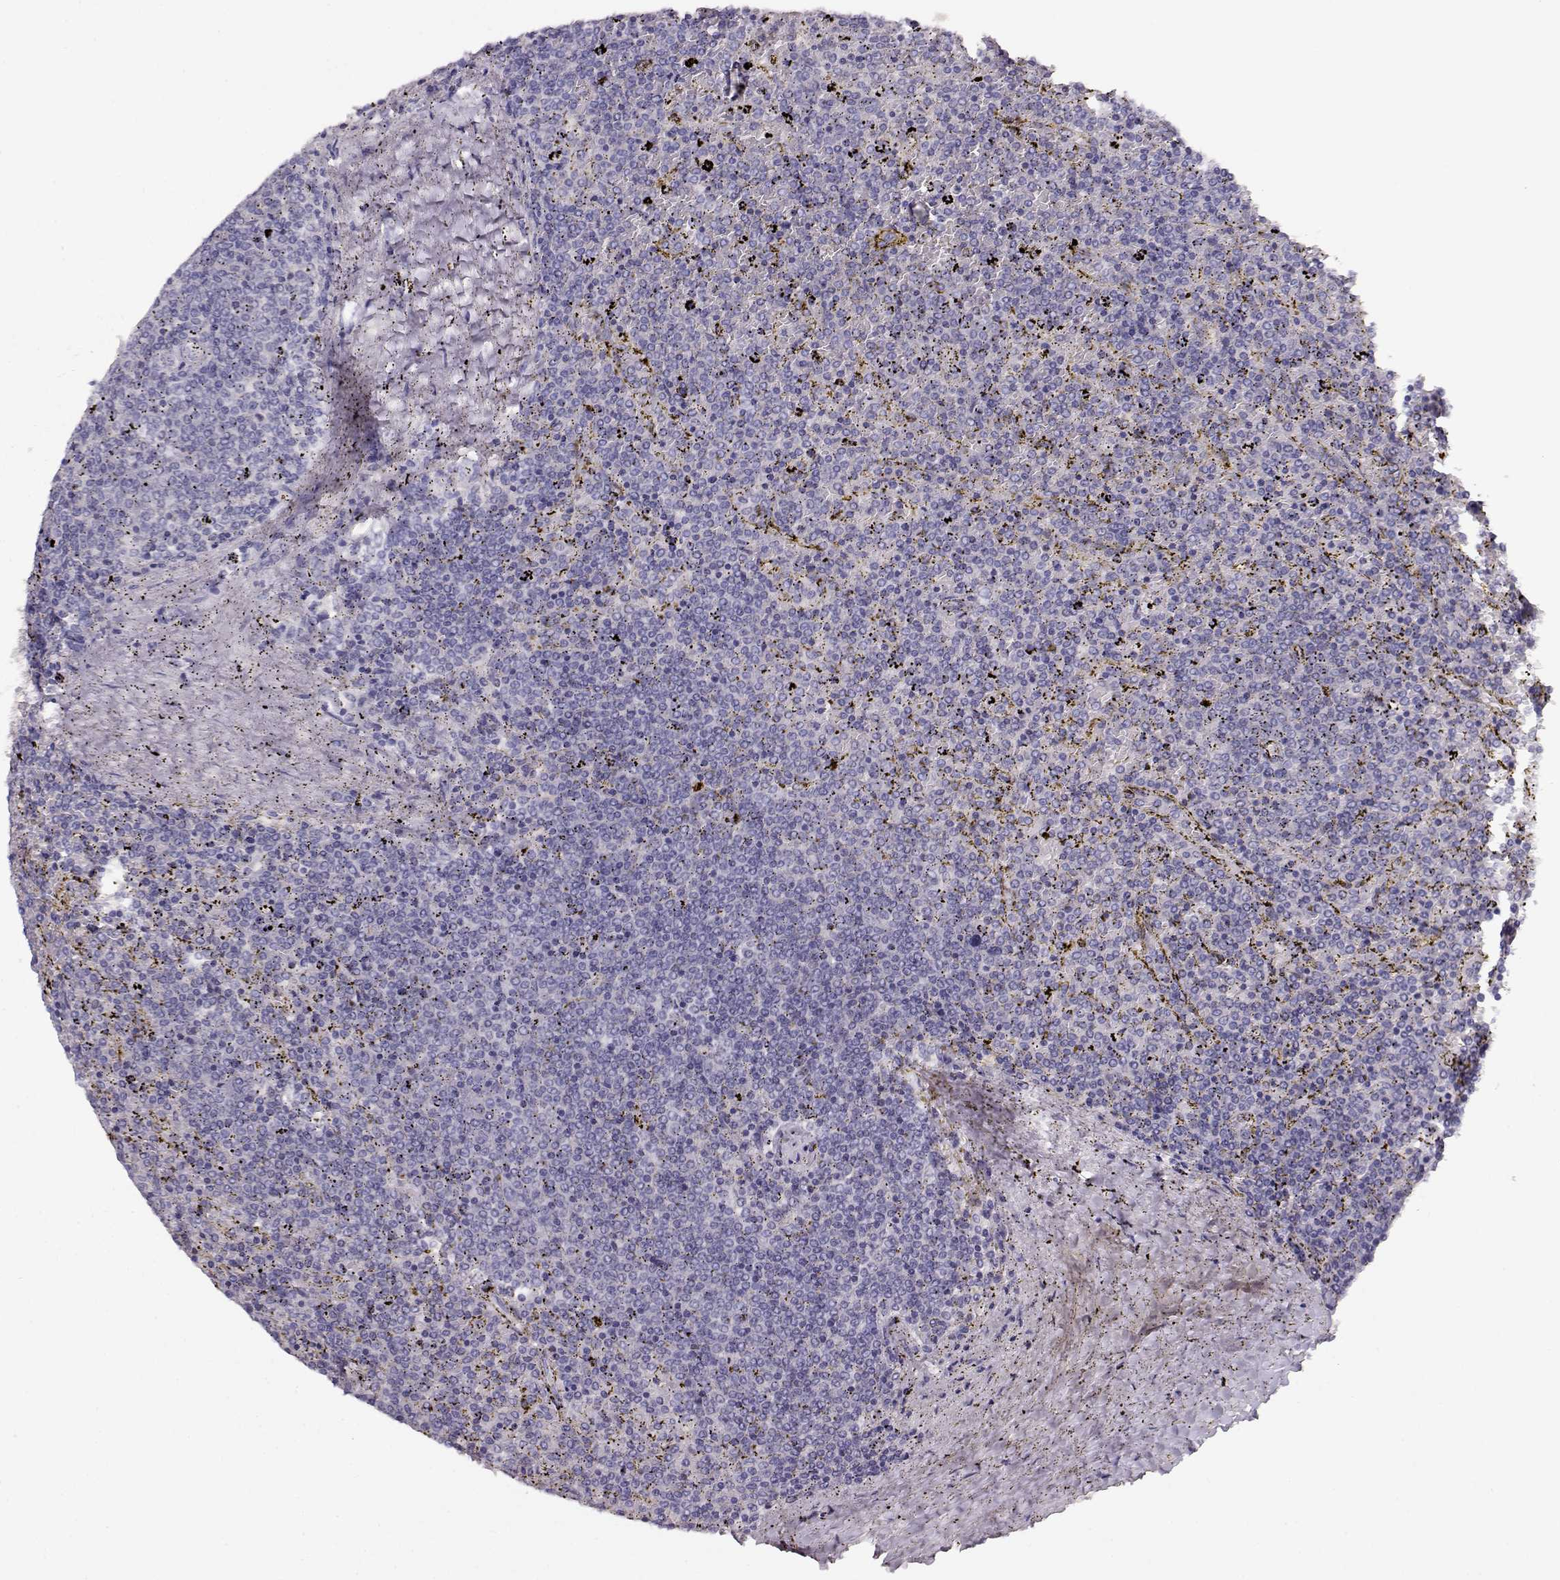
{"staining": {"intensity": "negative", "quantity": "none", "location": "none"}, "tissue": "lymphoma", "cell_type": "Tumor cells", "image_type": "cancer", "snomed": [{"axis": "morphology", "description": "Malignant lymphoma, non-Hodgkin's type, Low grade"}, {"axis": "topography", "description": "Spleen"}], "caption": "A high-resolution histopathology image shows immunohistochemistry (IHC) staining of low-grade malignant lymphoma, non-Hodgkin's type, which exhibits no significant staining in tumor cells. The staining is performed using DAB brown chromogen with nuclei counter-stained in using hematoxylin.", "gene": "NDRG4", "patient": {"sex": "female", "age": 77}}